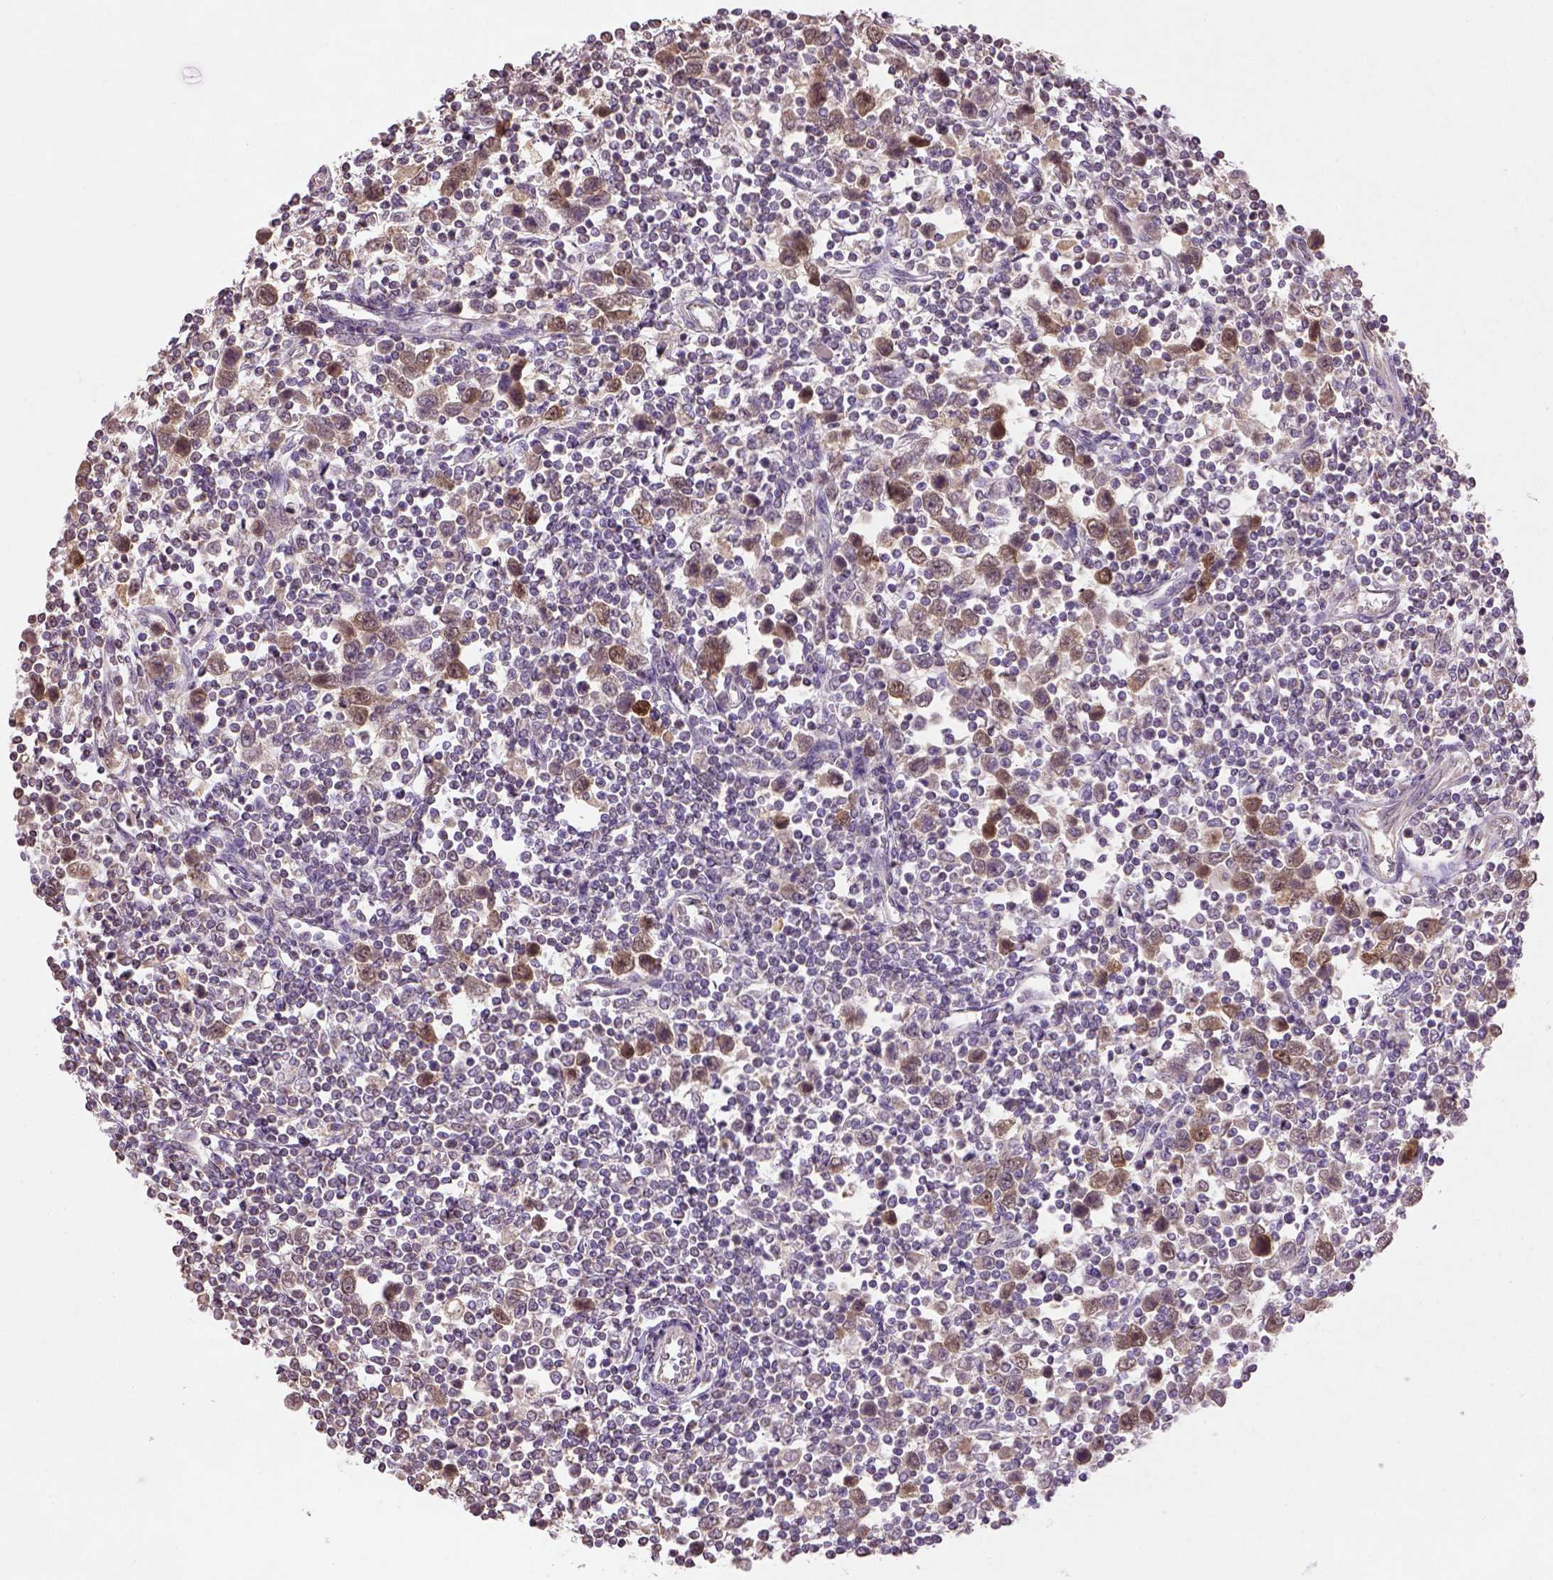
{"staining": {"intensity": "weak", "quantity": ">75%", "location": "cytoplasmic/membranous"}, "tissue": "testis cancer", "cell_type": "Tumor cells", "image_type": "cancer", "snomed": [{"axis": "morphology", "description": "Normal tissue, NOS"}, {"axis": "morphology", "description": "Seminoma, NOS"}, {"axis": "topography", "description": "Testis"}, {"axis": "topography", "description": "Epididymis"}], "caption": "A brown stain highlights weak cytoplasmic/membranous expression of a protein in testis cancer (seminoma) tumor cells.", "gene": "NUDT10", "patient": {"sex": "male", "age": 34}}